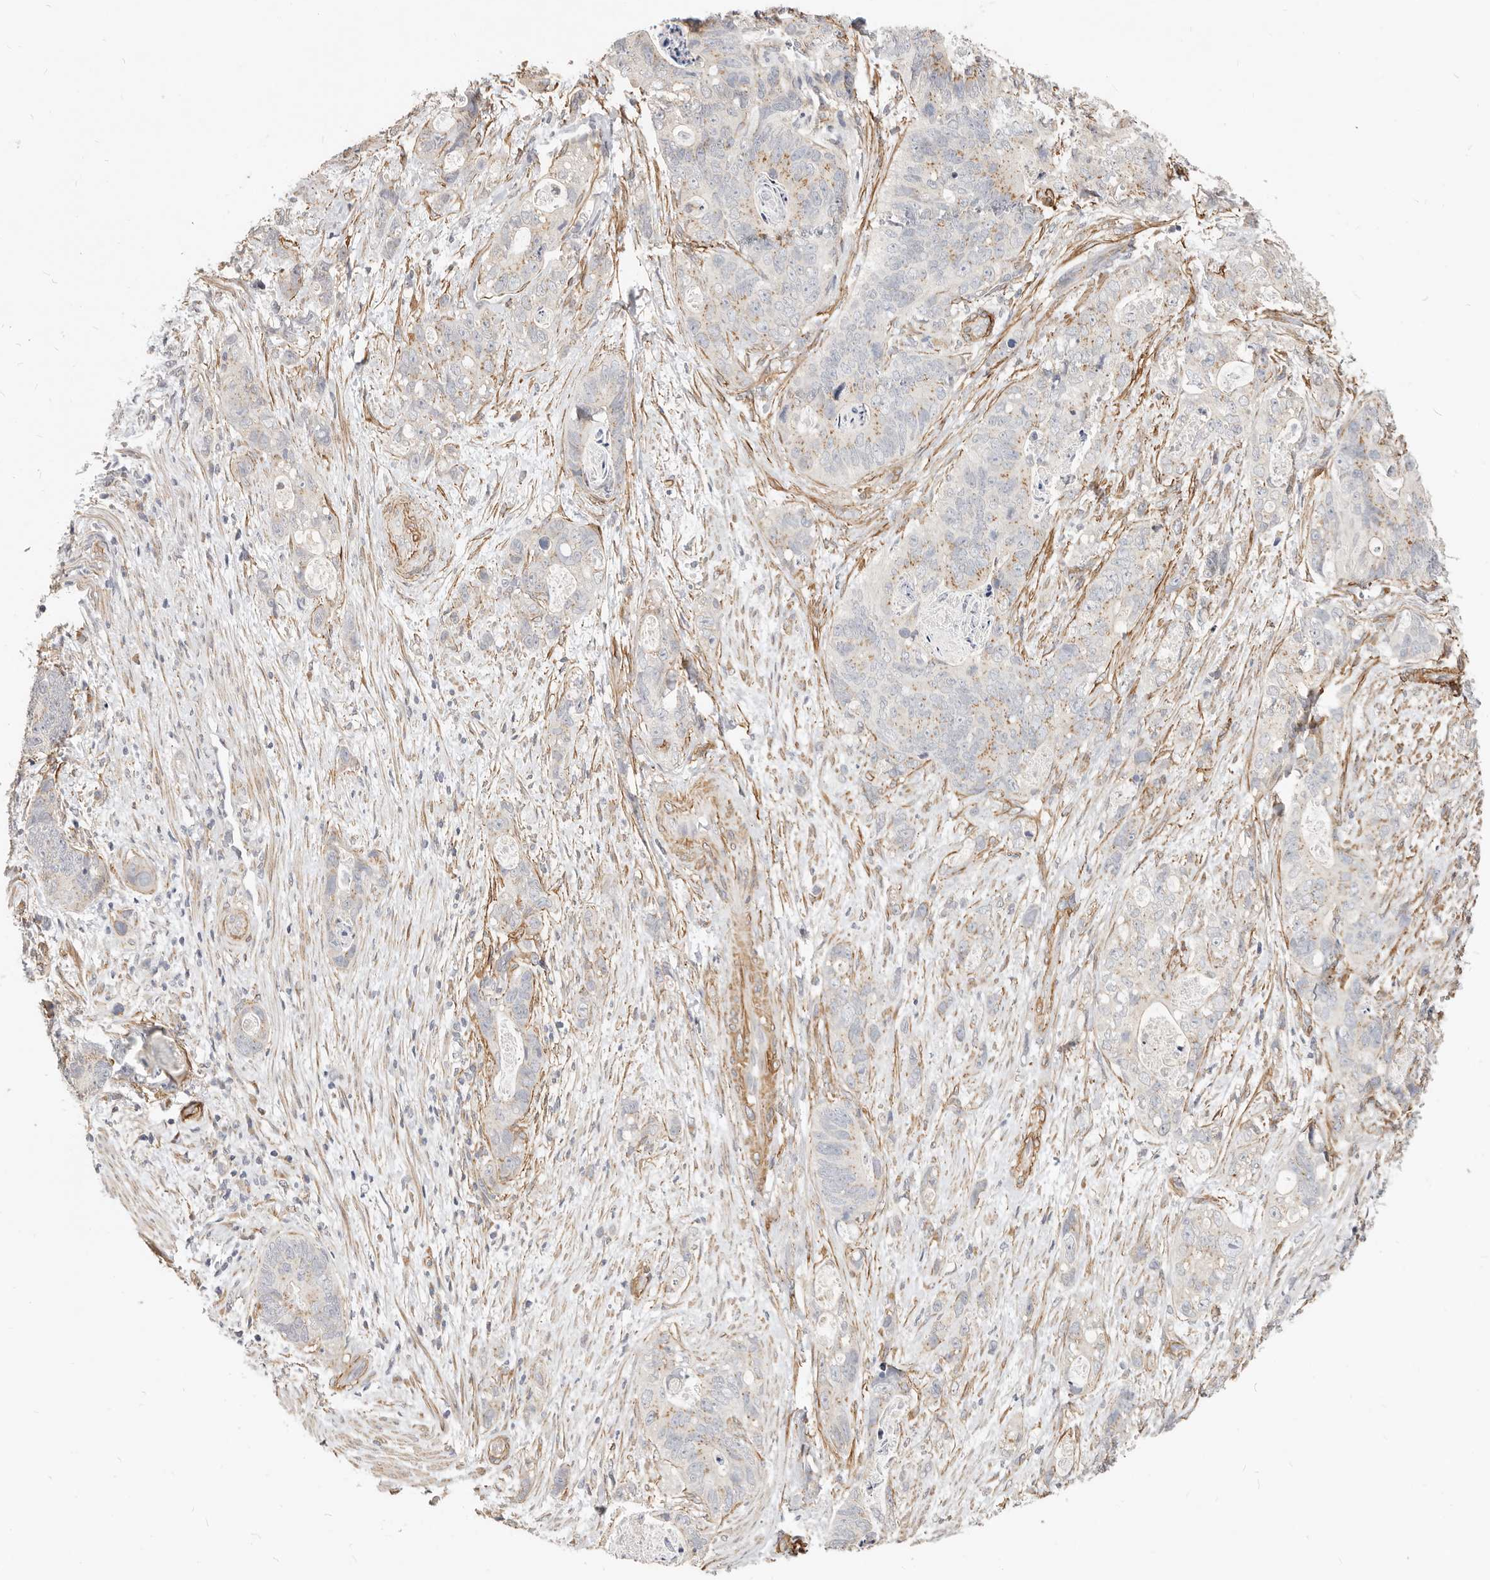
{"staining": {"intensity": "weak", "quantity": "25%-75%", "location": "cytoplasmic/membranous"}, "tissue": "stomach cancer", "cell_type": "Tumor cells", "image_type": "cancer", "snomed": [{"axis": "morphology", "description": "Normal tissue, NOS"}, {"axis": "morphology", "description": "Adenocarcinoma, NOS"}, {"axis": "topography", "description": "Stomach"}], "caption": "Stomach cancer (adenocarcinoma) stained with DAB immunohistochemistry (IHC) demonstrates low levels of weak cytoplasmic/membranous positivity in about 25%-75% of tumor cells.", "gene": "RABAC1", "patient": {"sex": "female", "age": 89}}